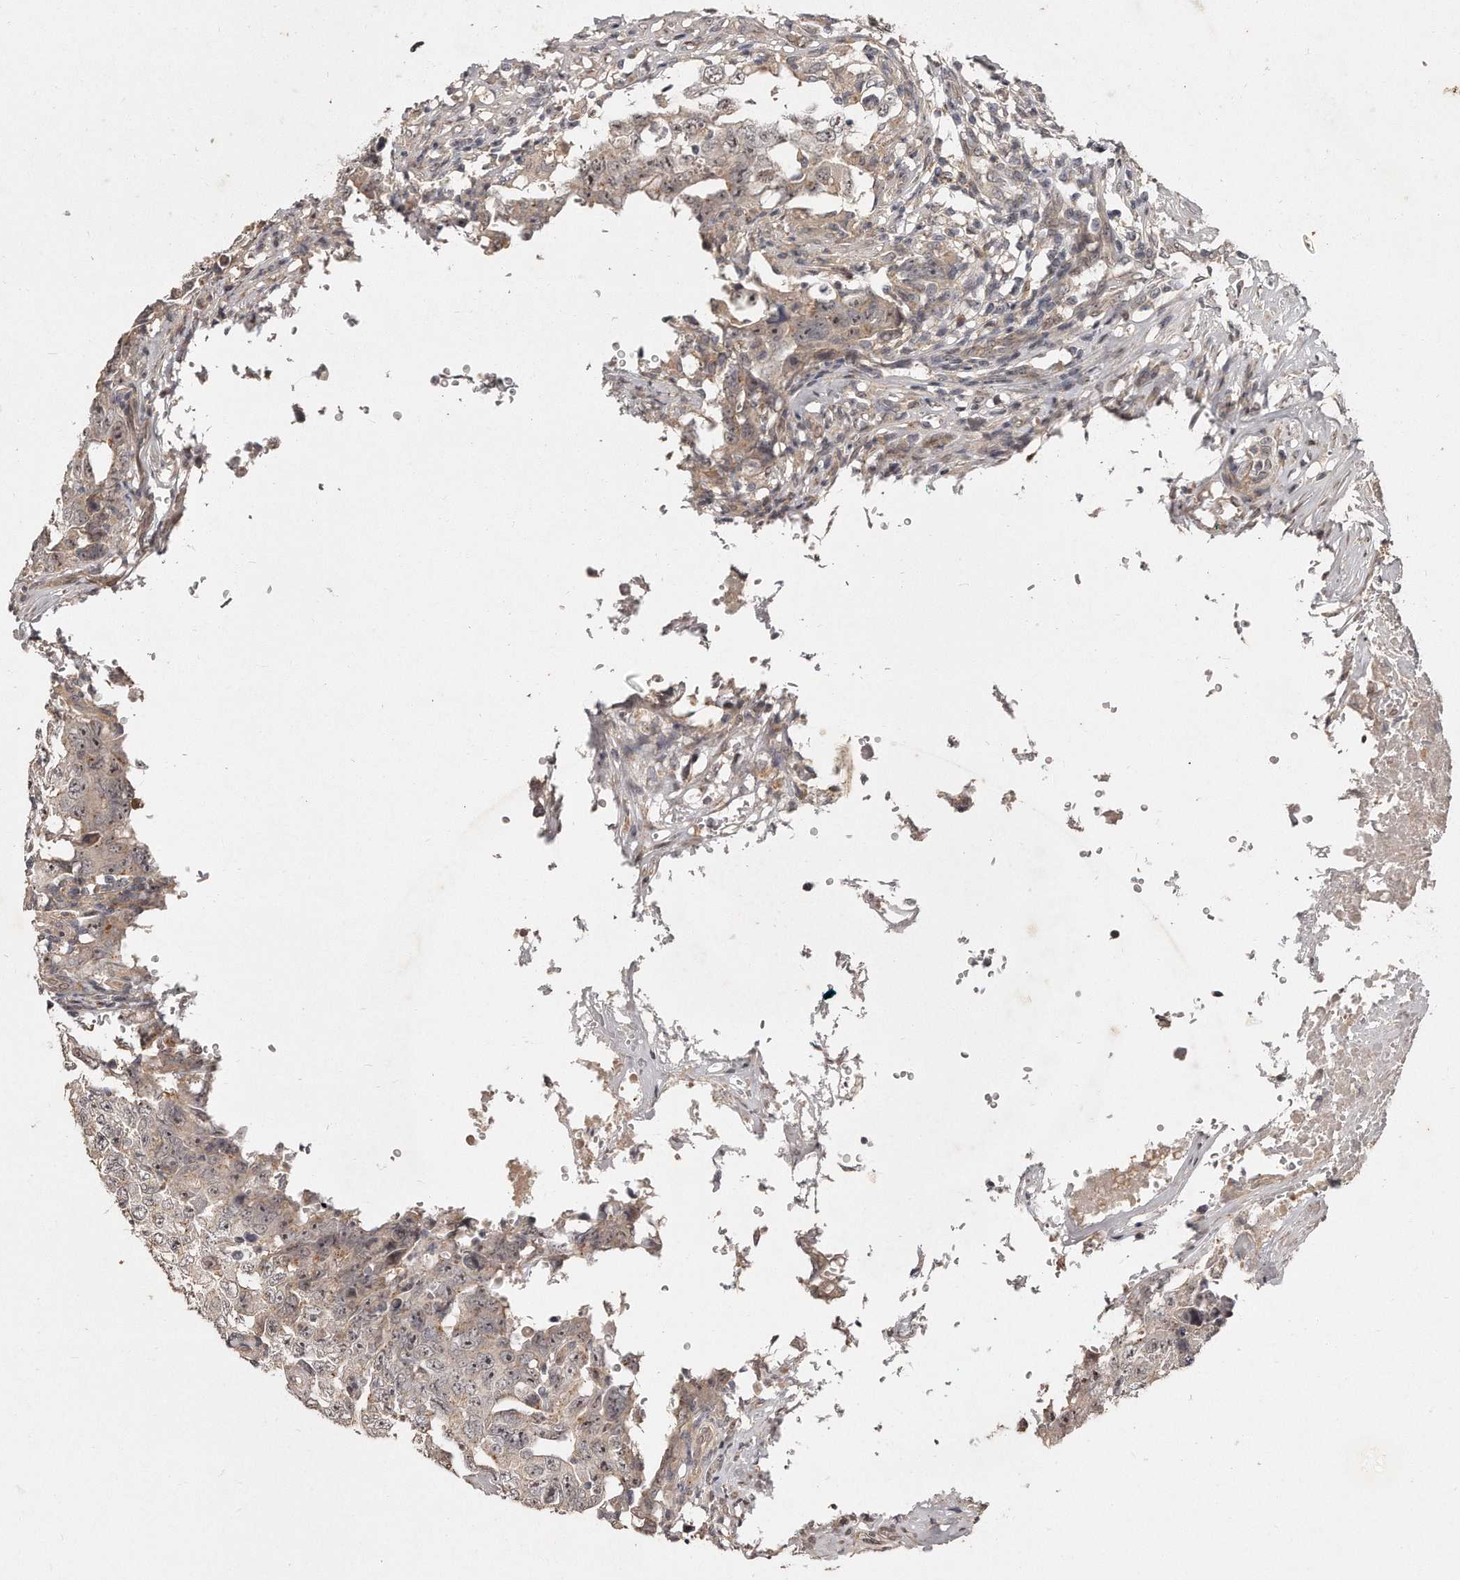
{"staining": {"intensity": "weak", "quantity": "25%-75%", "location": "cytoplasmic/membranous,nuclear"}, "tissue": "testis cancer", "cell_type": "Tumor cells", "image_type": "cancer", "snomed": [{"axis": "morphology", "description": "Carcinoma, Embryonal, NOS"}, {"axis": "topography", "description": "Testis"}], "caption": "Testis cancer (embryonal carcinoma) was stained to show a protein in brown. There is low levels of weak cytoplasmic/membranous and nuclear staining in about 25%-75% of tumor cells.", "gene": "HASPIN", "patient": {"sex": "male", "age": 26}}